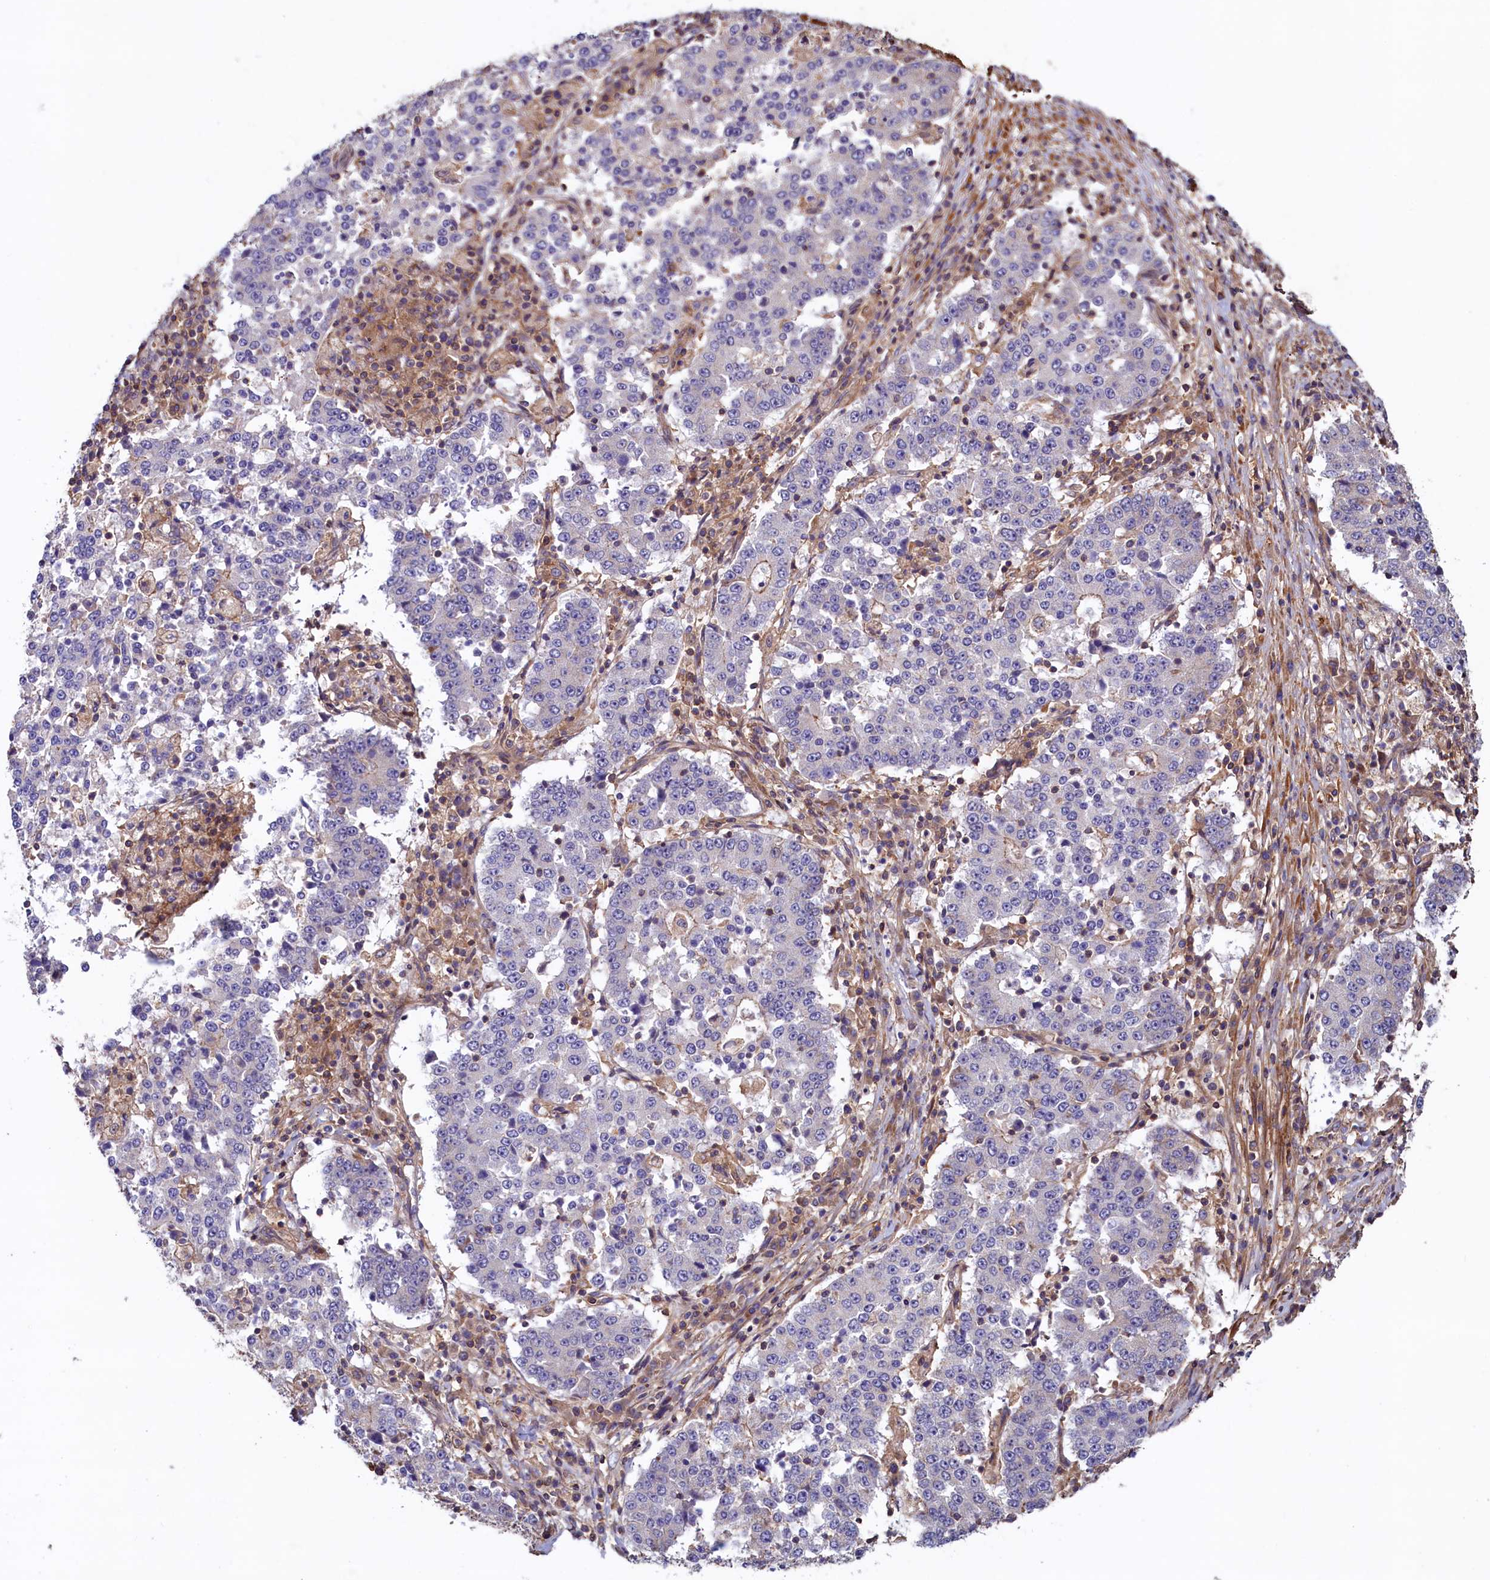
{"staining": {"intensity": "negative", "quantity": "none", "location": "none"}, "tissue": "stomach cancer", "cell_type": "Tumor cells", "image_type": "cancer", "snomed": [{"axis": "morphology", "description": "Adenocarcinoma, NOS"}, {"axis": "topography", "description": "Stomach"}], "caption": "This micrograph is of stomach cancer stained with immunohistochemistry (IHC) to label a protein in brown with the nuclei are counter-stained blue. There is no staining in tumor cells.", "gene": "DUOXA1", "patient": {"sex": "male", "age": 59}}